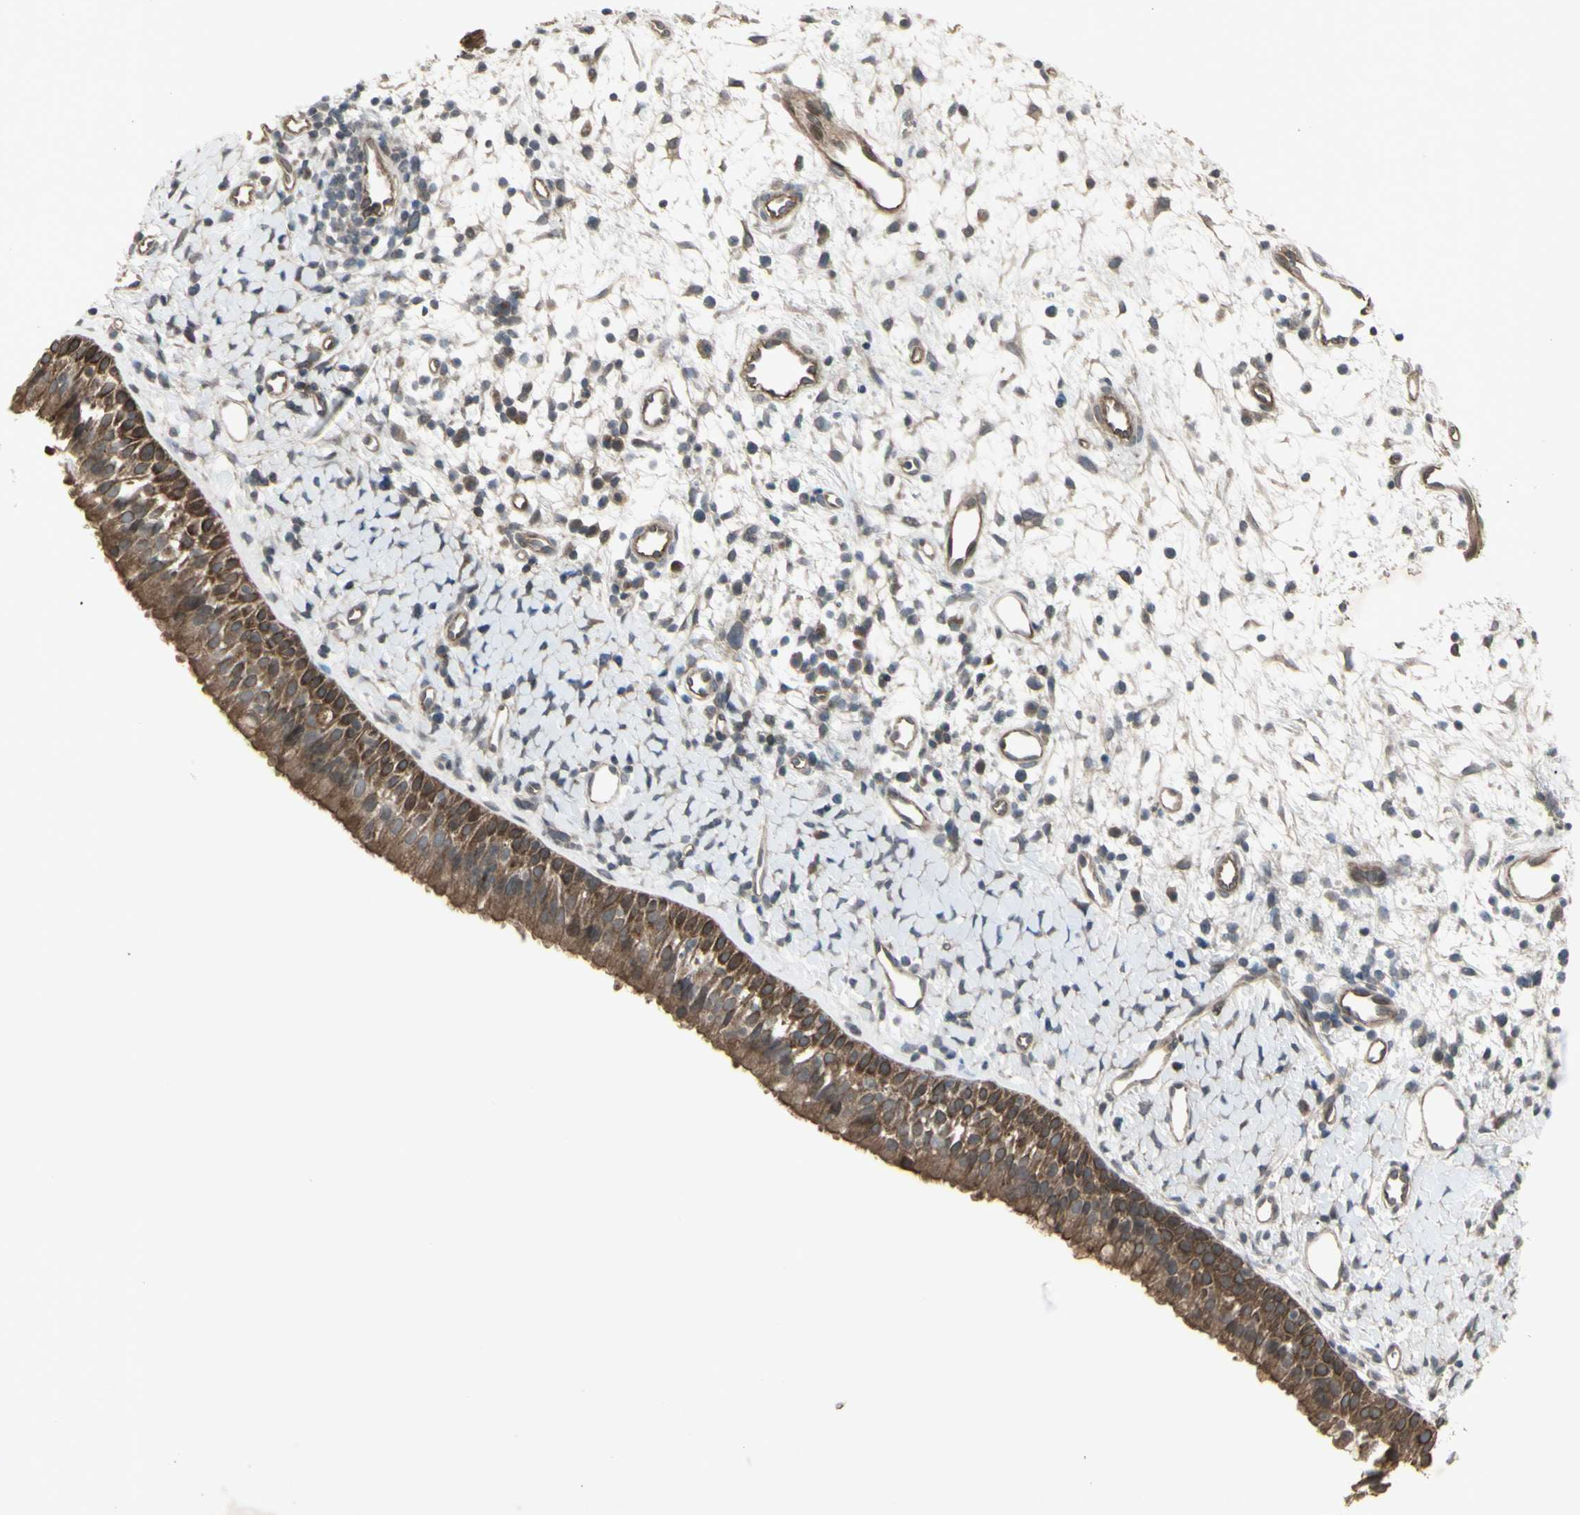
{"staining": {"intensity": "moderate", "quantity": ">75%", "location": "cytoplasmic/membranous"}, "tissue": "nasopharynx", "cell_type": "Respiratory epithelial cells", "image_type": "normal", "snomed": [{"axis": "morphology", "description": "Normal tissue, NOS"}, {"axis": "topography", "description": "Nasopharynx"}], "caption": "Protein staining displays moderate cytoplasmic/membranous positivity in approximately >75% of respiratory epithelial cells in normal nasopharynx.", "gene": "JAG1", "patient": {"sex": "male", "age": 22}}